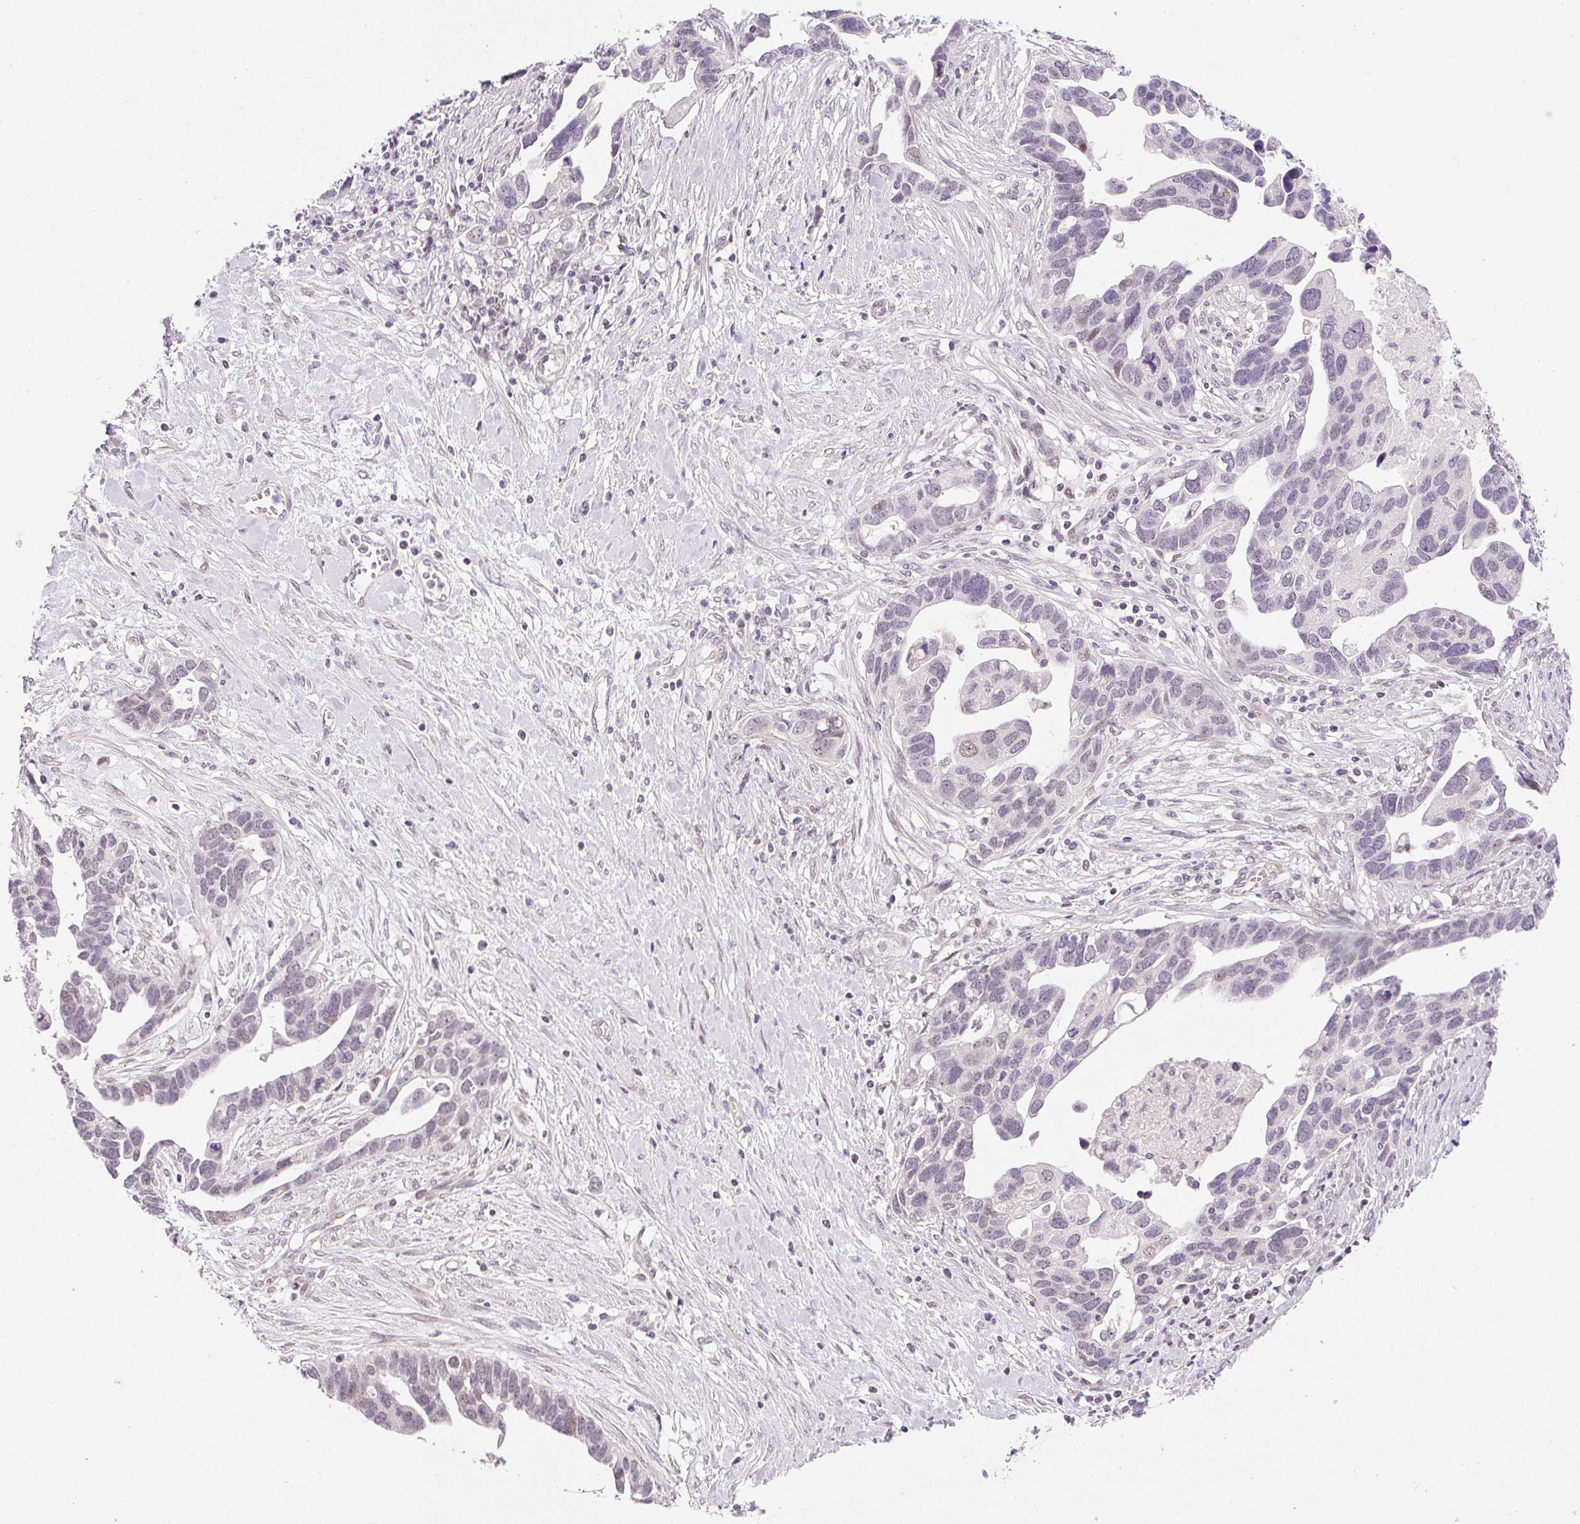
{"staining": {"intensity": "weak", "quantity": "<25%", "location": "nuclear"}, "tissue": "ovarian cancer", "cell_type": "Tumor cells", "image_type": "cancer", "snomed": [{"axis": "morphology", "description": "Cystadenocarcinoma, serous, NOS"}, {"axis": "topography", "description": "Ovary"}], "caption": "A histopathology image of ovarian cancer stained for a protein exhibits no brown staining in tumor cells. The staining is performed using DAB (3,3'-diaminobenzidine) brown chromogen with nuclei counter-stained in using hematoxylin.", "gene": "DPPA4", "patient": {"sex": "female", "age": 54}}